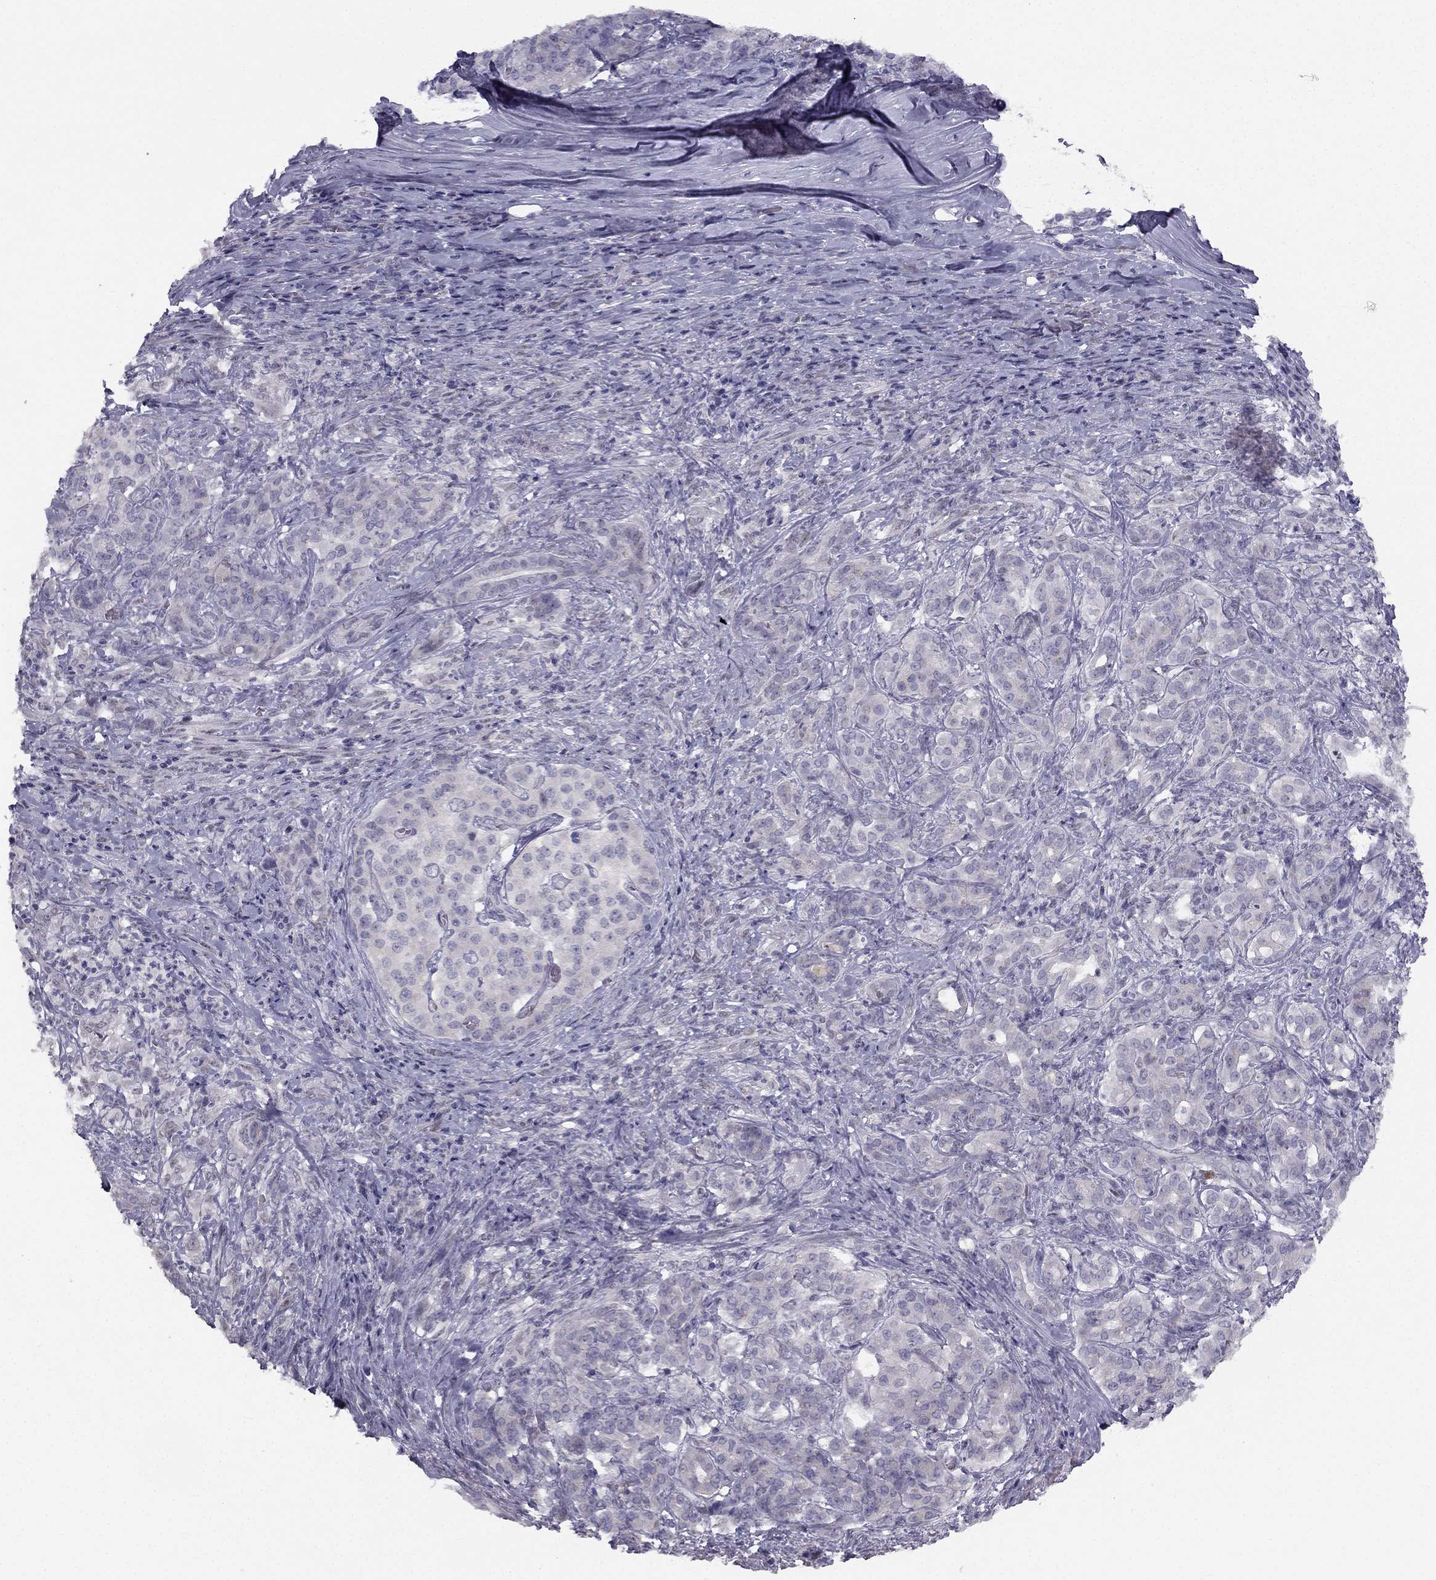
{"staining": {"intensity": "negative", "quantity": "none", "location": "none"}, "tissue": "pancreatic cancer", "cell_type": "Tumor cells", "image_type": "cancer", "snomed": [{"axis": "morphology", "description": "Normal tissue, NOS"}, {"axis": "morphology", "description": "Inflammation, NOS"}, {"axis": "morphology", "description": "Adenocarcinoma, NOS"}, {"axis": "topography", "description": "Pancreas"}], "caption": "The histopathology image displays no significant staining in tumor cells of pancreatic cancer (adenocarcinoma).", "gene": "TRPS1", "patient": {"sex": "male", "age": 57}}